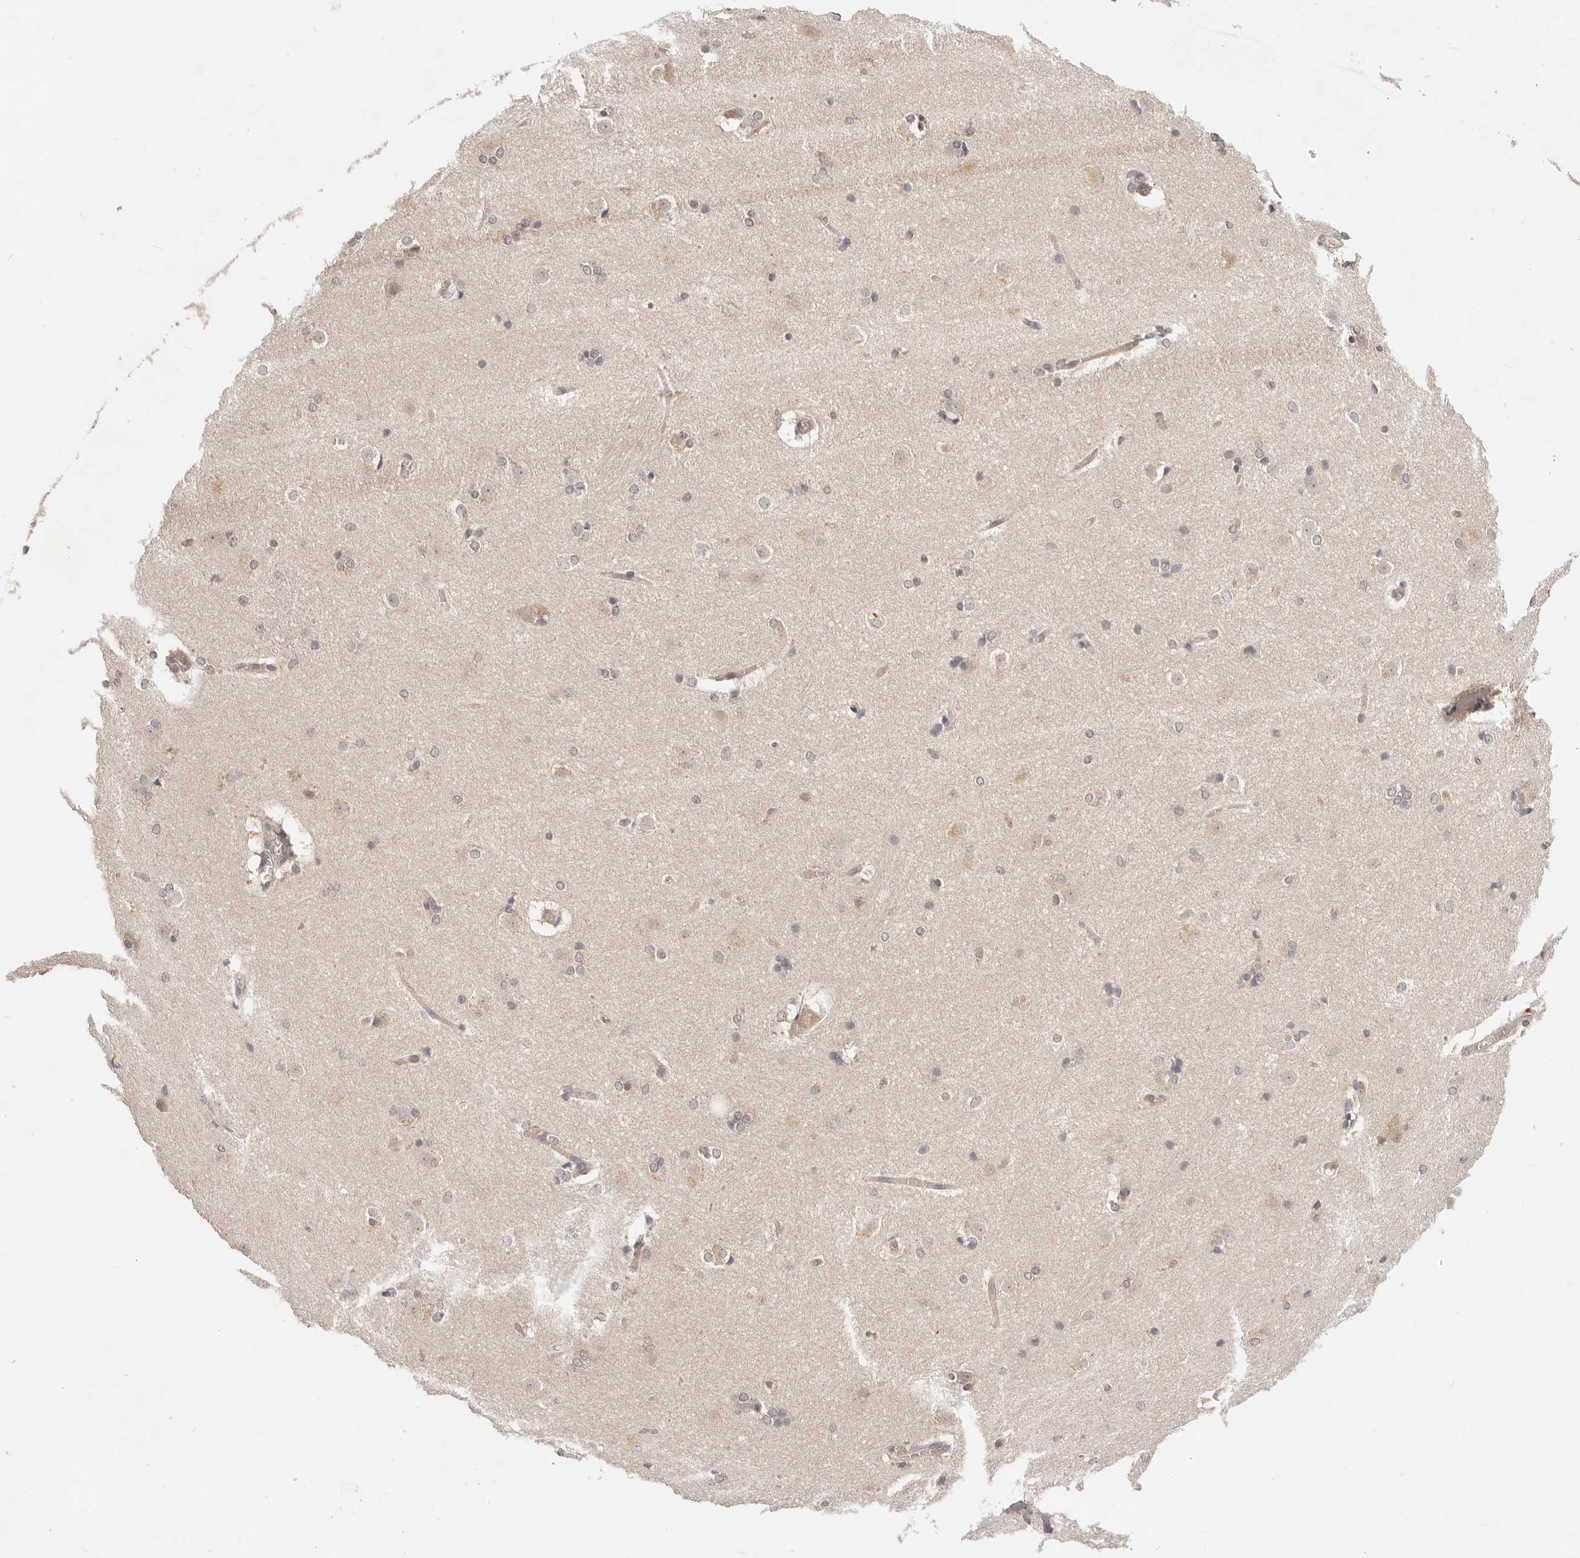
{"staining": {"intensity": "moderate", "quantity": "<25%", "location": "cytoplasmic/membranous"}, "tissue": "caudate", "cell_type": "Glial cells", "image_type": "normal", "snomed": [{"axis": "morphology", "description": "Normal tissue, NOS"}, {"axis": "topography", "description": "Lateral ventricle wall"}], "caption": "IHC photomicrograph of normal caudate: human caudate stained using immunohistochemistry (IHC) reveals low levels of moderate protein expression localized specifically in the cytoplasmic/membranous of glial cells, appearing as a cytoplasmic/membranous brown color.", "gene": "GGPS1", "patient": {"sex": "female", "age": 19}}